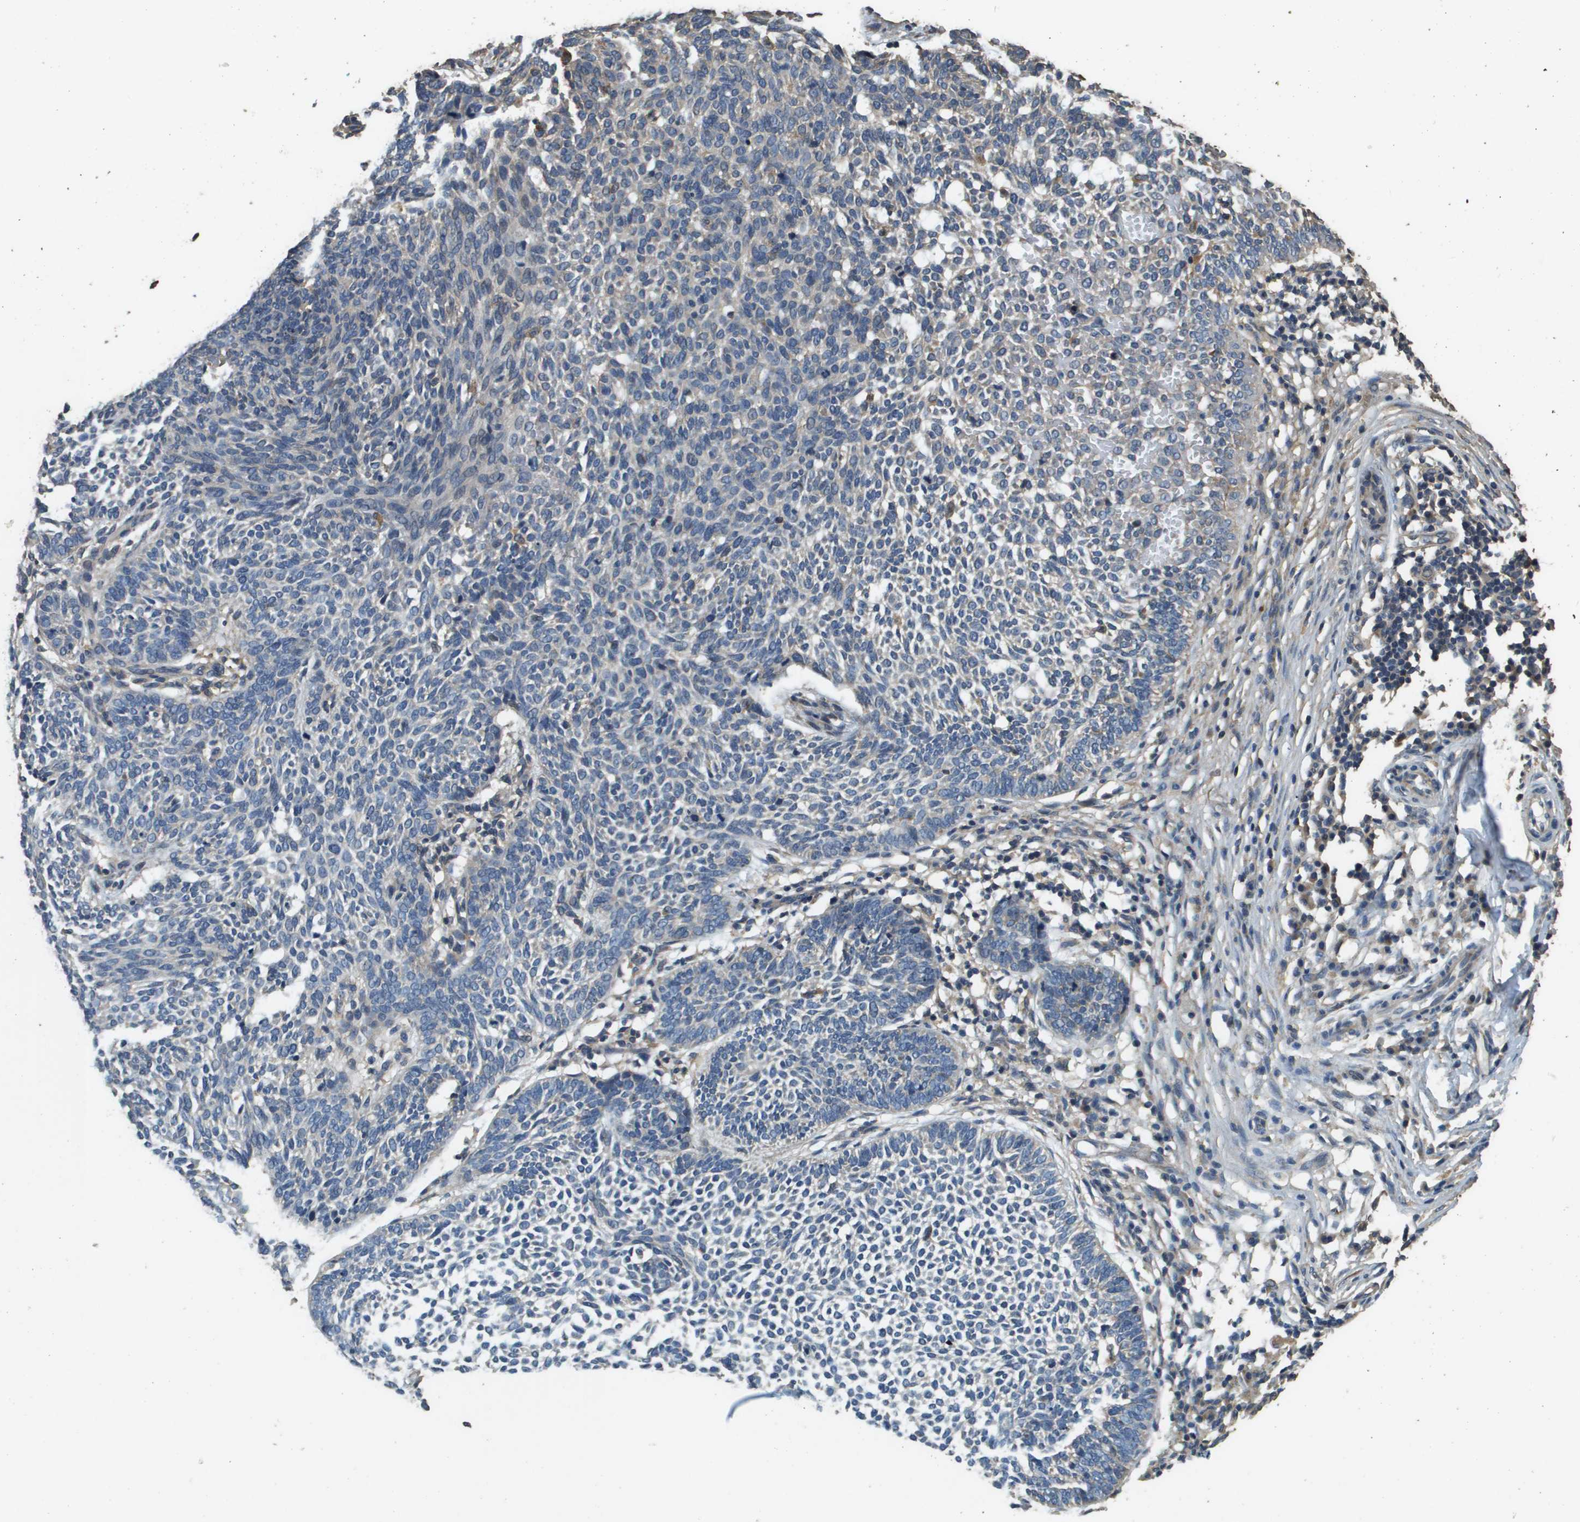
{"staining": {"intensity": "negative", "quantity": "none", "location": "none"}, "tissue": "skin cancer", "cell_type": "Tumor cells", "image_type": "cancer", "snomed": [{"axis": "morphology", "description": "Normal tissue, NOS"}, {"axis": "morphology", "description": "Basal cell carcinoma"}, {"axis": "topography", "description": "Skin"}], "caption": "Skin cancer stained for a protein using immunohistochemistry shows no staining tumor cells.", "gene": "RAB6B", "patient": {"sex": "male", "age": 87}}